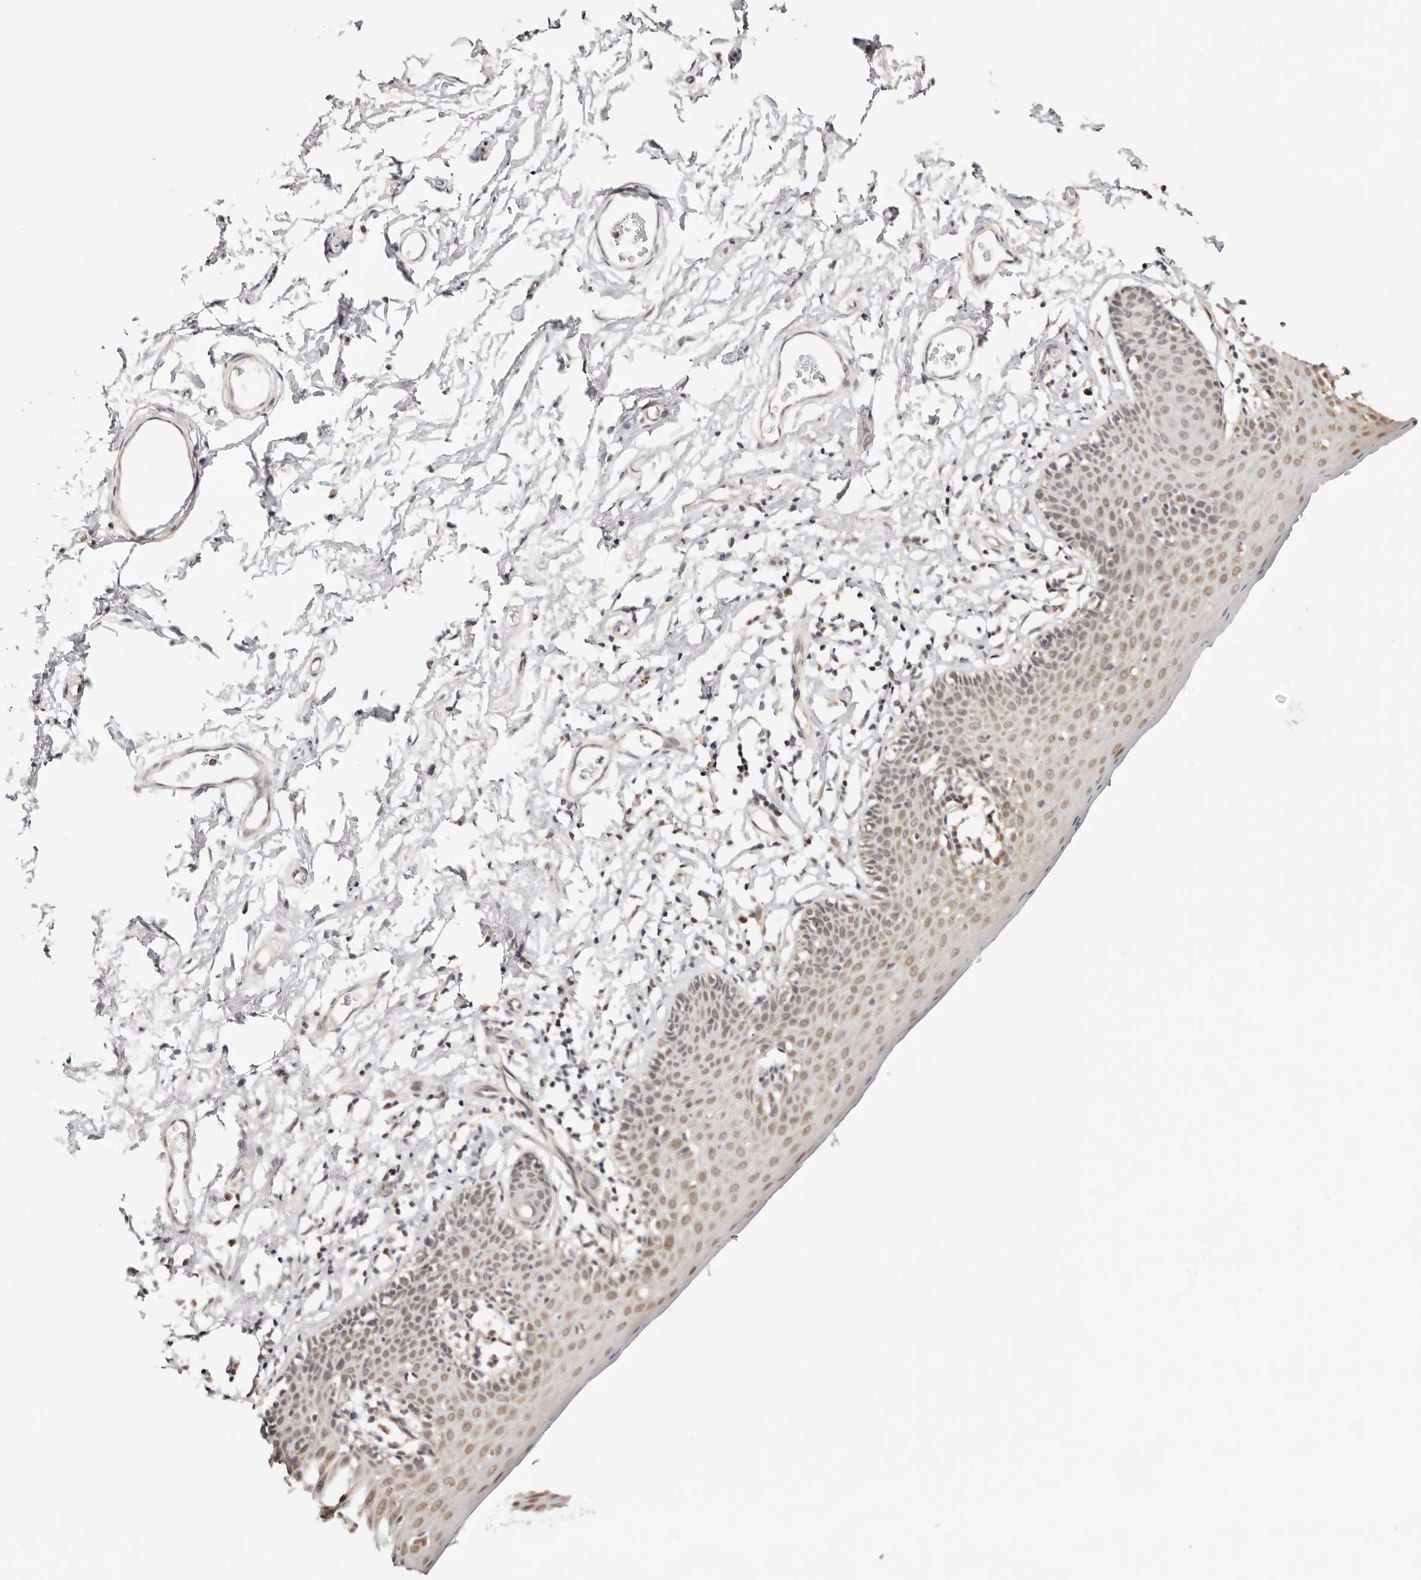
{"staining": {"intensity": "moderate", "quantity": ">75%", "location": "nuclear"}, "tissue": "skin", "cell_type": "Epidermal cells", "image_type": "normal", "snomed": [{"axis": "morphology", "description": "Normal tissue, NOS"}, {"axis": "topography", "description": "Vulva"}], "caption": "Unremarkable skin reveals moderate nuclear positivity in approximately >75% of epidermal cells.", "gene": "CTNNBL1", "patient": {"sex": "female", "age": 66}}